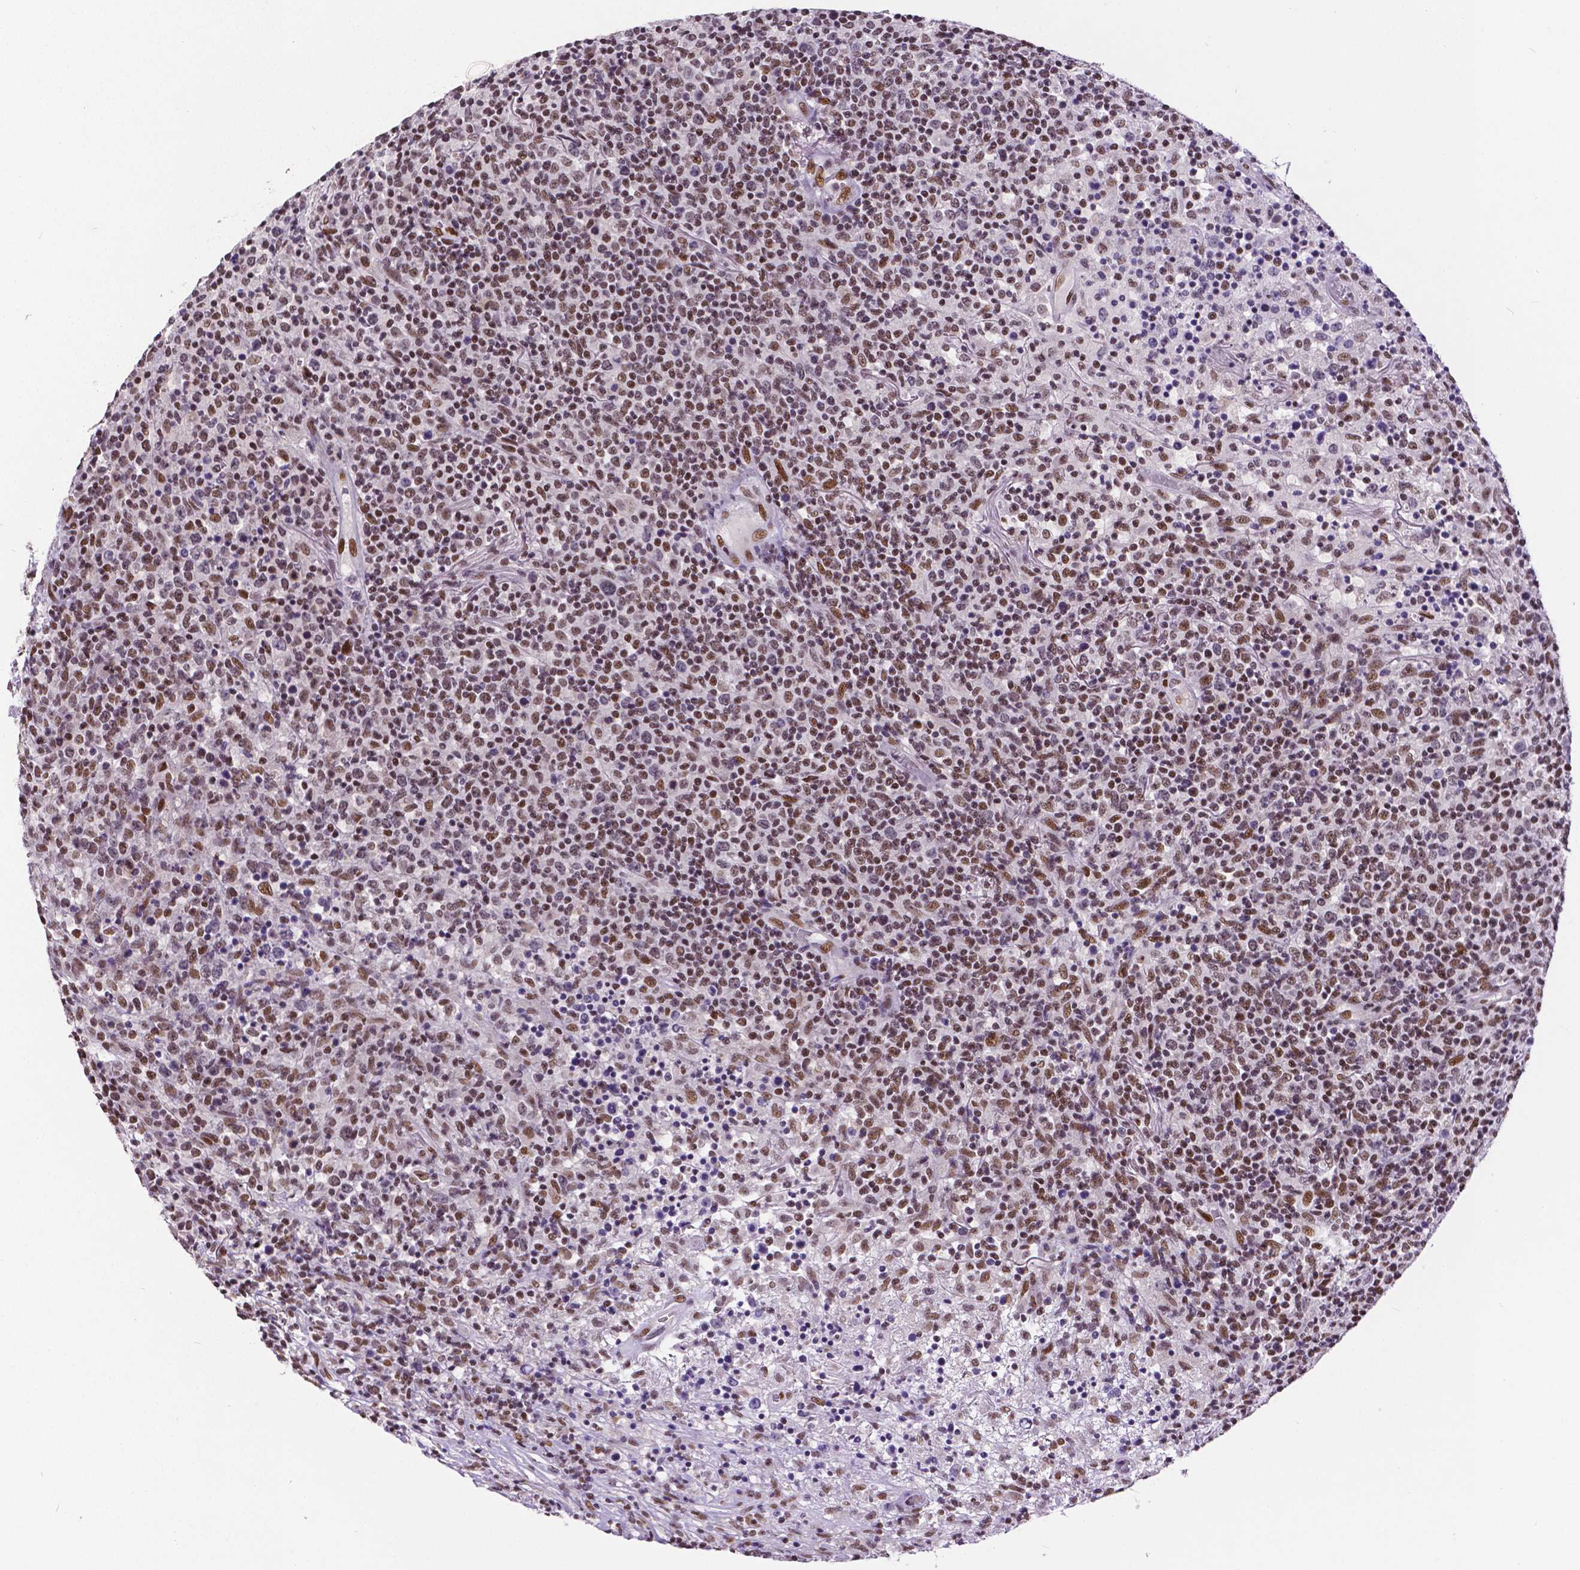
{"staining": {"intensity": "moderate", "quantity": "25%-75%", "location": "nuclear"}, "tissue": "lymphoma", "cell_type": "Tumor cells", "image_type": "cancer", "snomed": [{"axis": "morphology", "description": "Malignant lymphoma, non-Hodgkin's type, High grade"}, {"axis": "topography", "description": "Lung"}], "caption": "This is an image of IHC staining of malignant lymphoma, non-Hodgkin's type (high-grade), which shows moderate positivity in the nuclear of tumor cells.", "gene": "ATRX", "patient": {"sex": "male", "age": 79}}